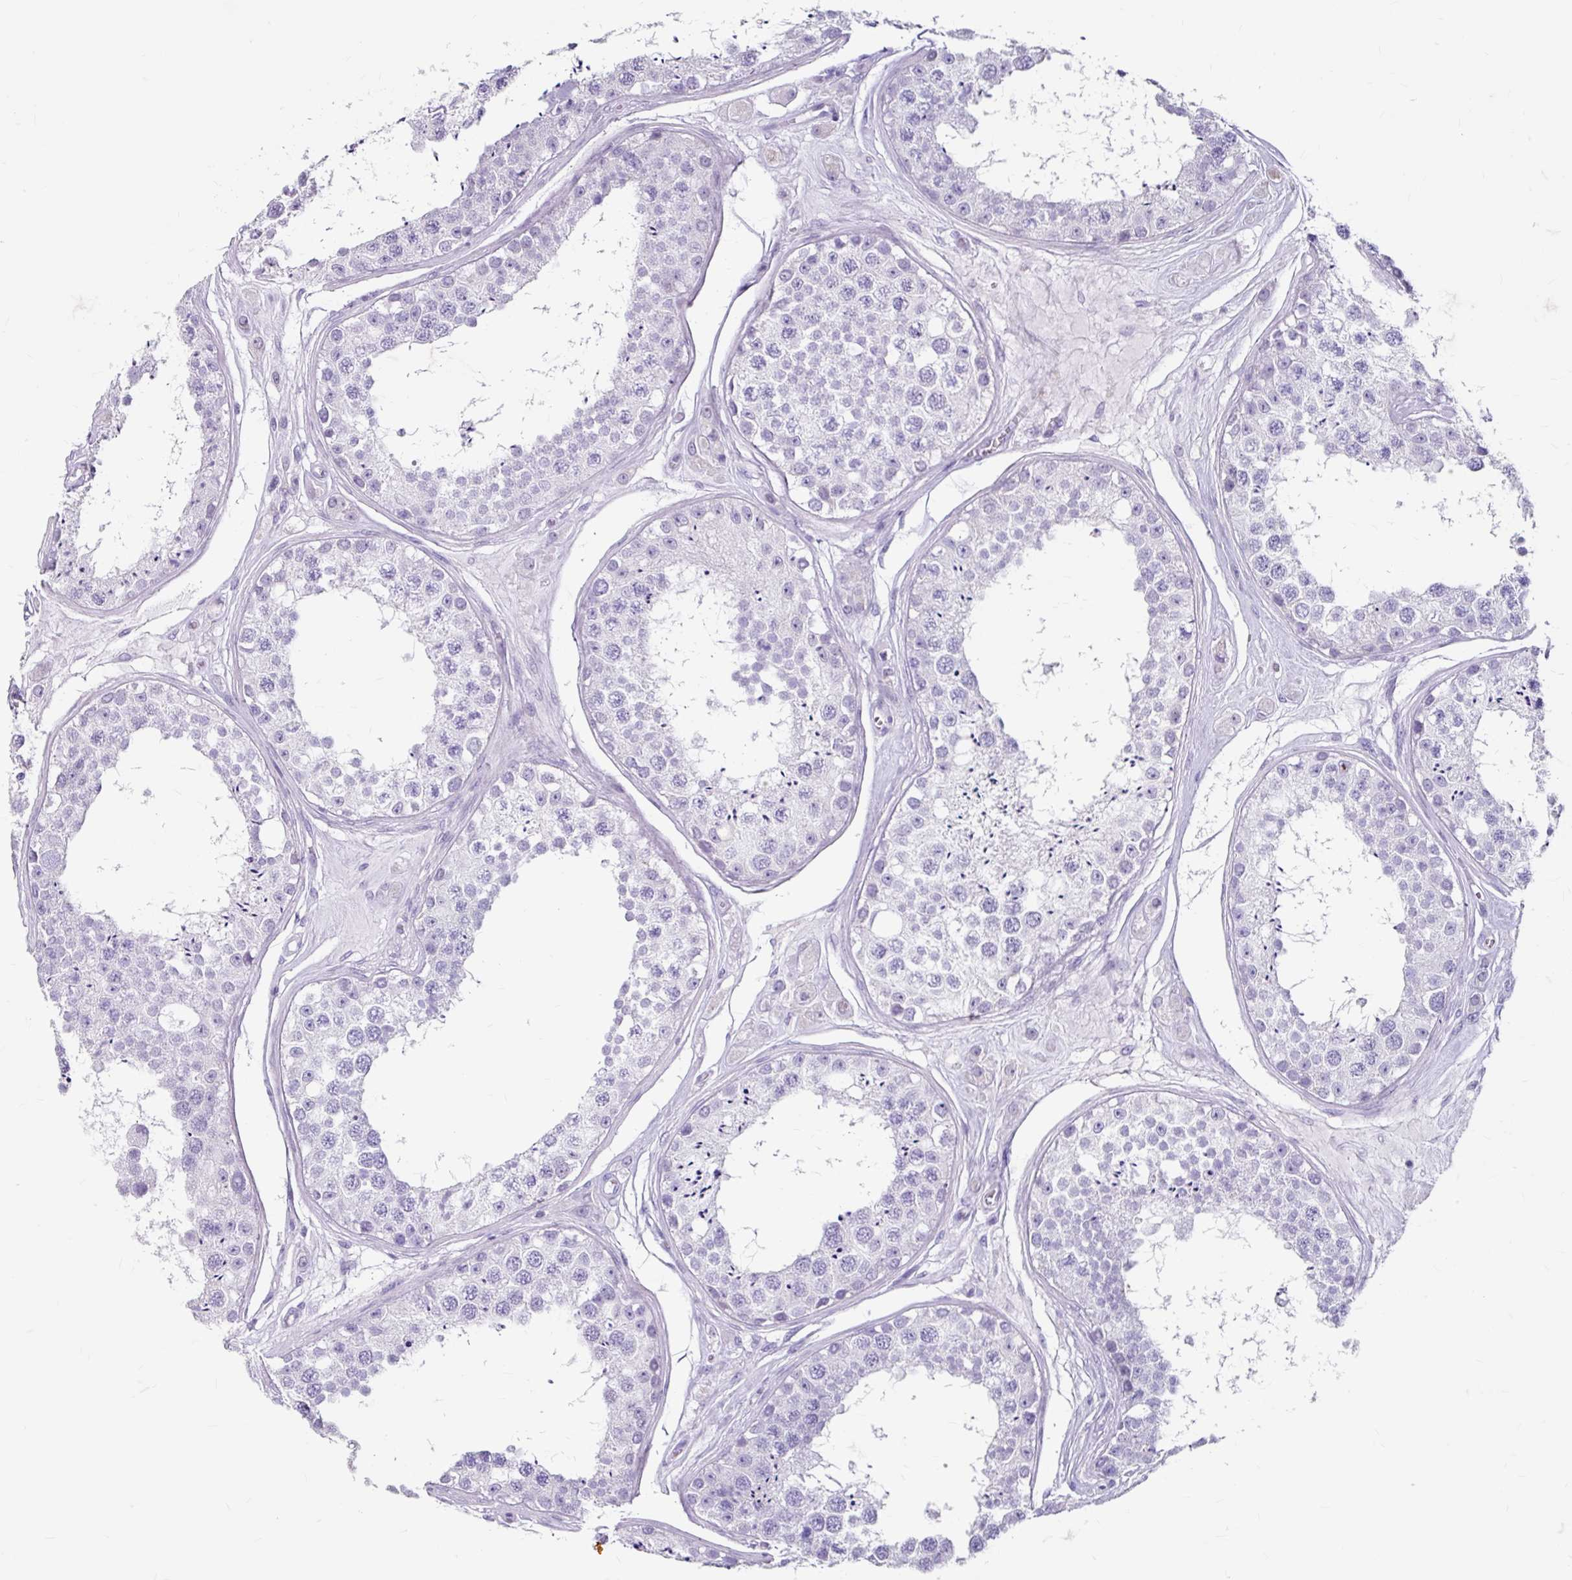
{"staining": {"intensity": "negative", "quantity": "none", "location": "none"}, "tissue": "testis", "cell_type": "Cells in seminiferous ducts", "image_type": "normal", "snomed": [{"axis": "morphology", "description": "Normal tissue, NOS"}, {"axis": "topography", "description": "Testis"}], "caption": "Immunohistochemical staining of unremarkable testis shows no significant expression in cells in seminiferous ducts.", "gene": "ANKRD1", "patient": {"sex": "male", "age": 25}}